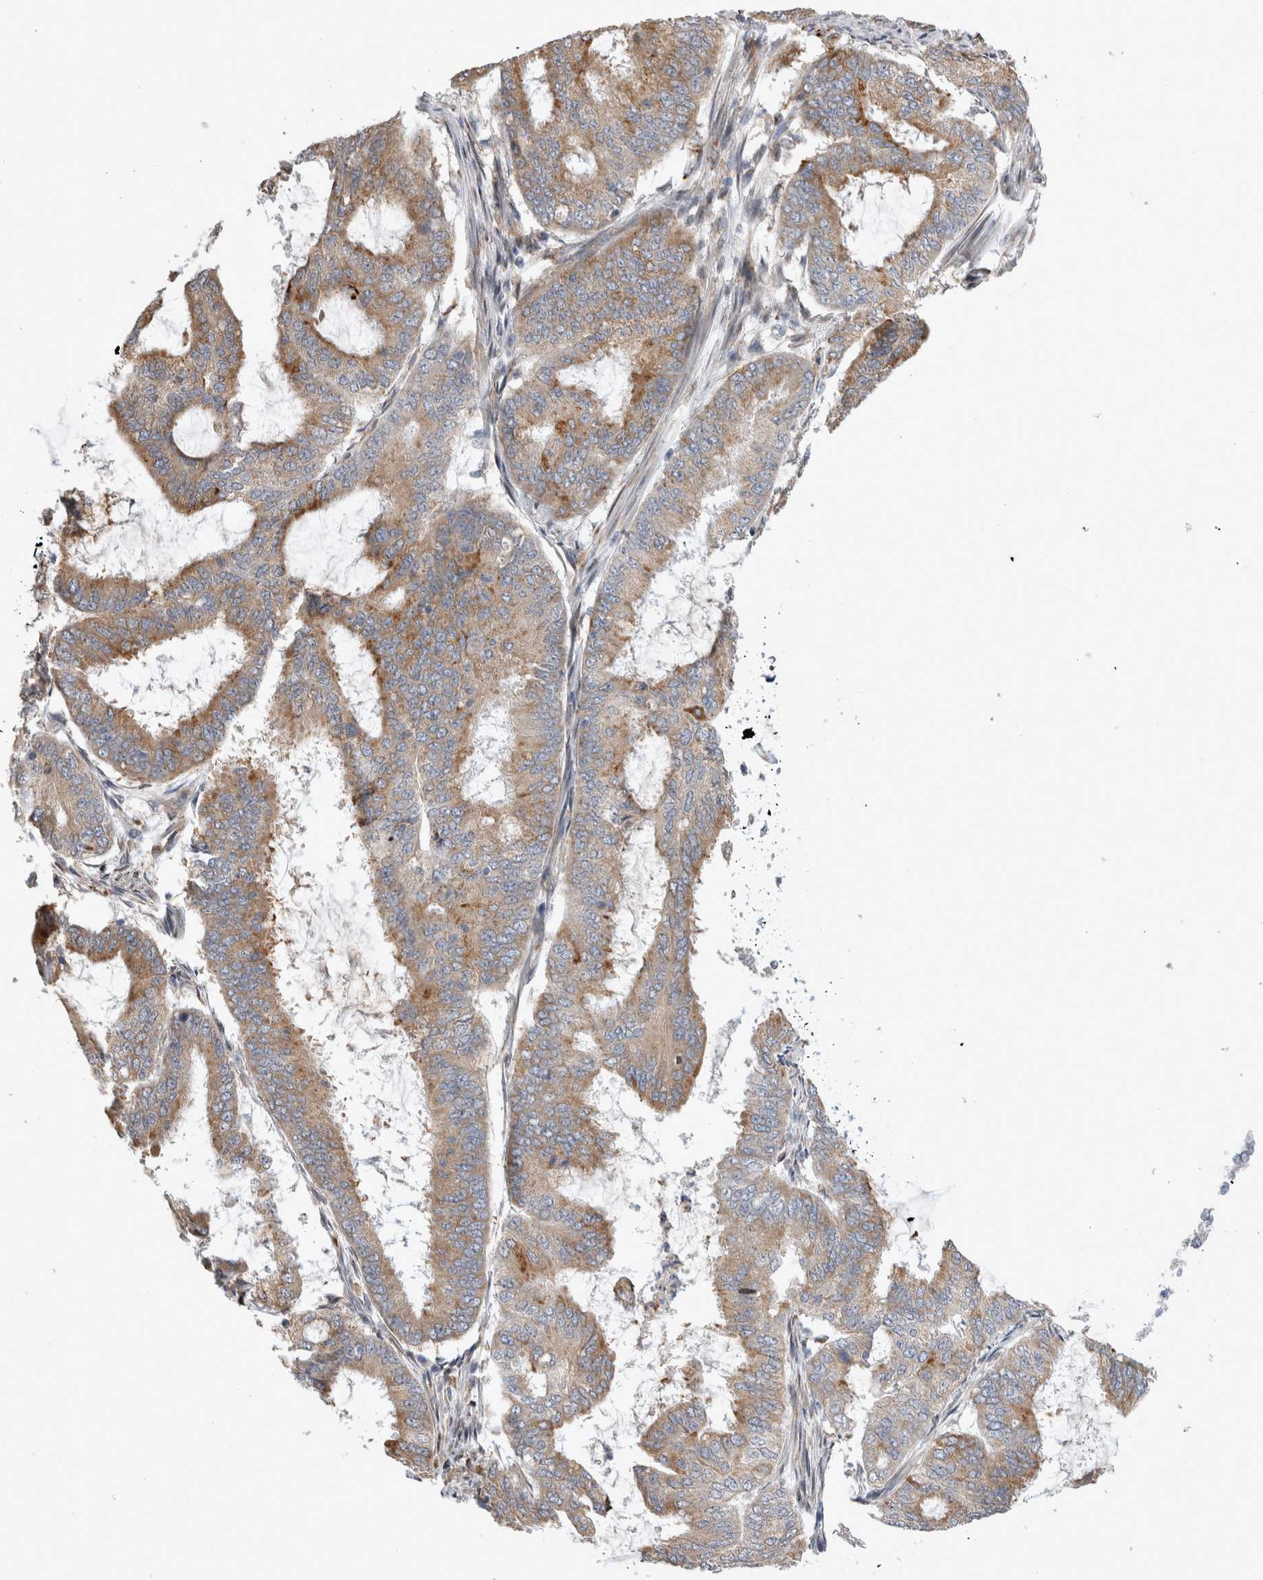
{"staining": {"intensity": "moderate", "quantity": ">75%", "location": "cytoplasmic/membranous"}, "tissue": "endometrial cancer", "cell_type": "Tumor cells", "image_type": "cancer", "snomed": [{"axis": "morphology", "description": "Adenocarcinoma, NOS"}, {"axis": "topography", "description": "Endometrium"}], "caption": "Immunohistochemical staining of human endometrial adenocarcinoma shows moderate cytoplasmic/membranous protein expression in approximately >75% of tumor cells. (DAB (3,3'-diaminobenzidine) IHC with brightfield microscopy, high magnification).", "gene": "TRMT9B", "patient": {"sex": "female", "age": 49}}